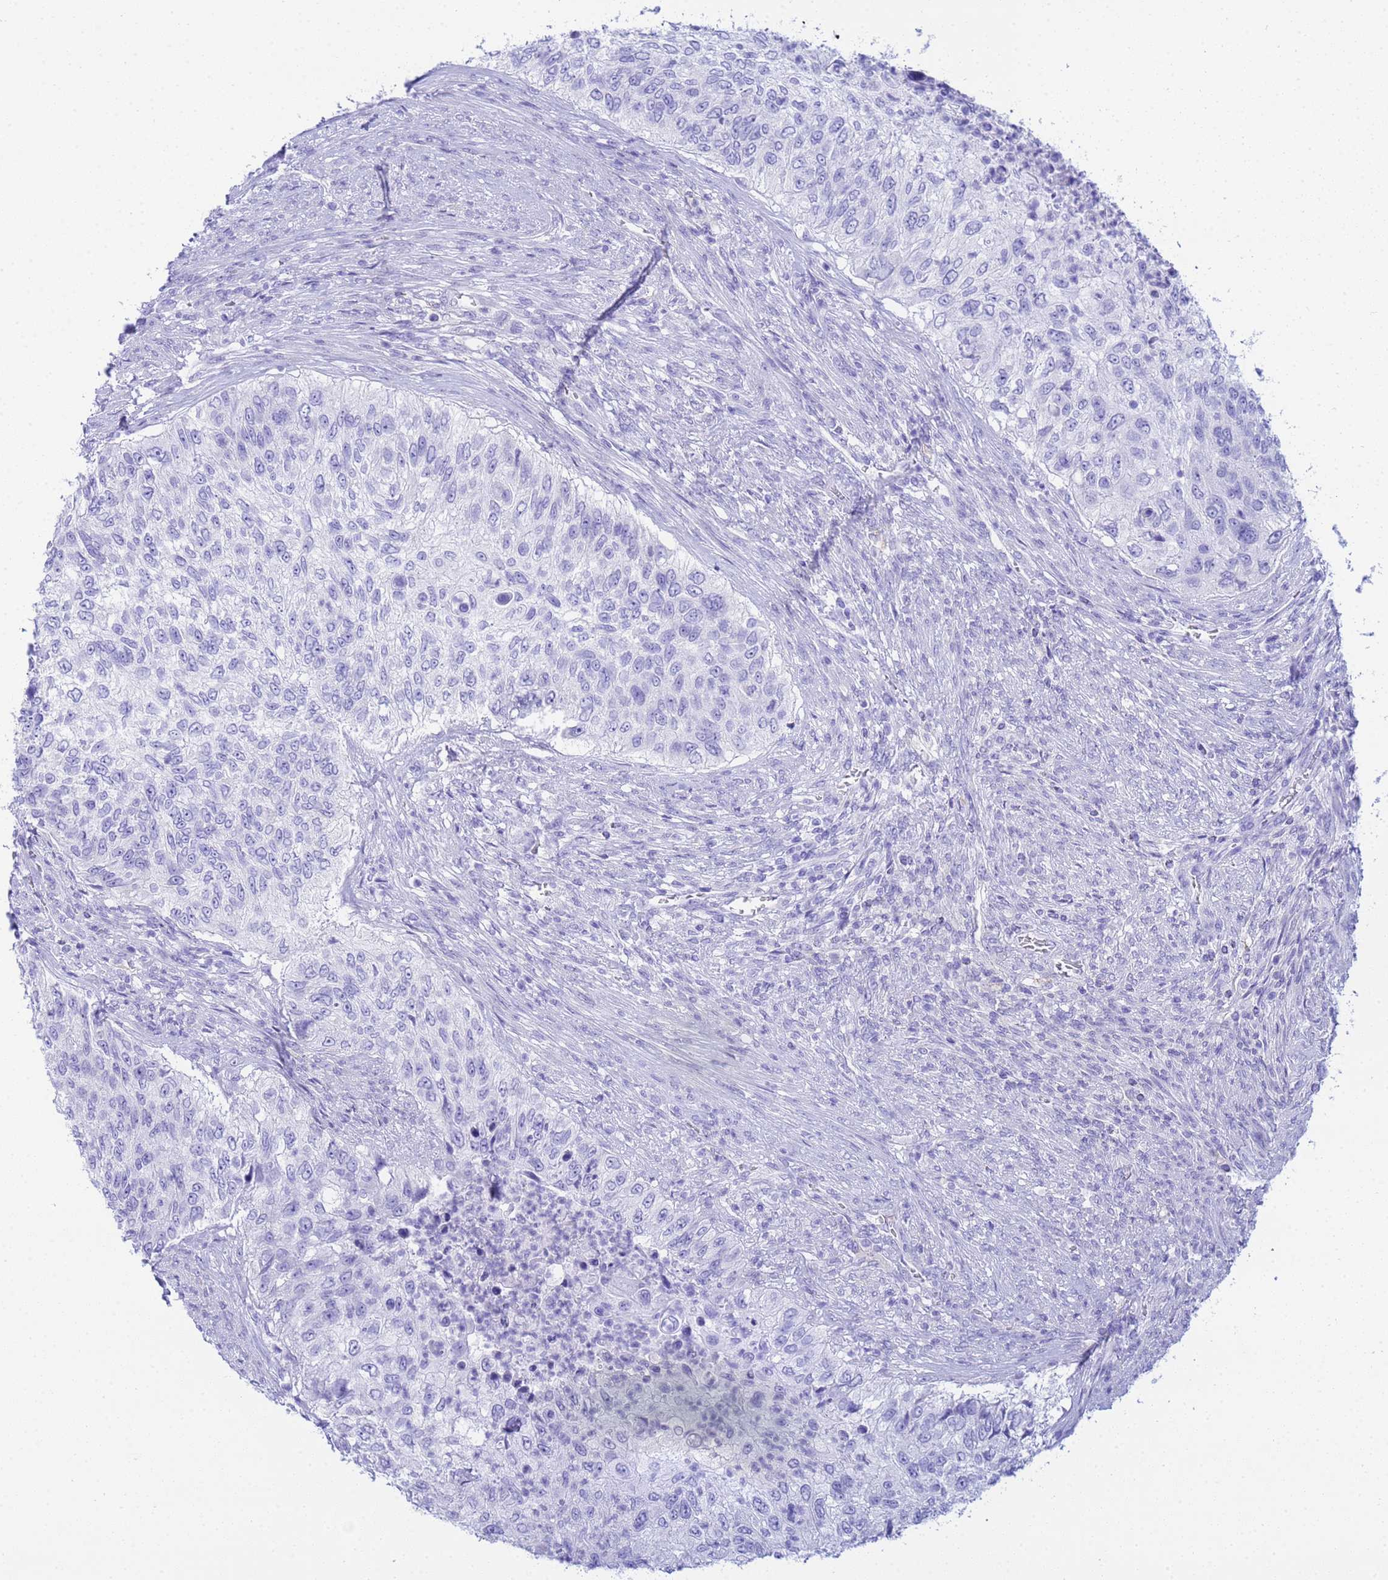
{"staining": {"intensity": "negative", "quantity": "none", "location": "none"}, "tissue": "urothelial cancer", "cell_type": "Tumor cells", "image_type": "cancer", "snomed": [{"axis": "morphology", "description": "Urothelial carcinoma, High grade"}, {"axis": "topography", "description": "Urinary bladder"}], "caption": "There is no significant positivity in tumor cells of urothelial cancer. The staining was performed using DAB to visualize the protein expression in brown, while the nuclei were stained in blue with hematoxylin (Magnification: 20x).", "gene": "AQP12A", "patient": {"sex": "female", "age": 60}}